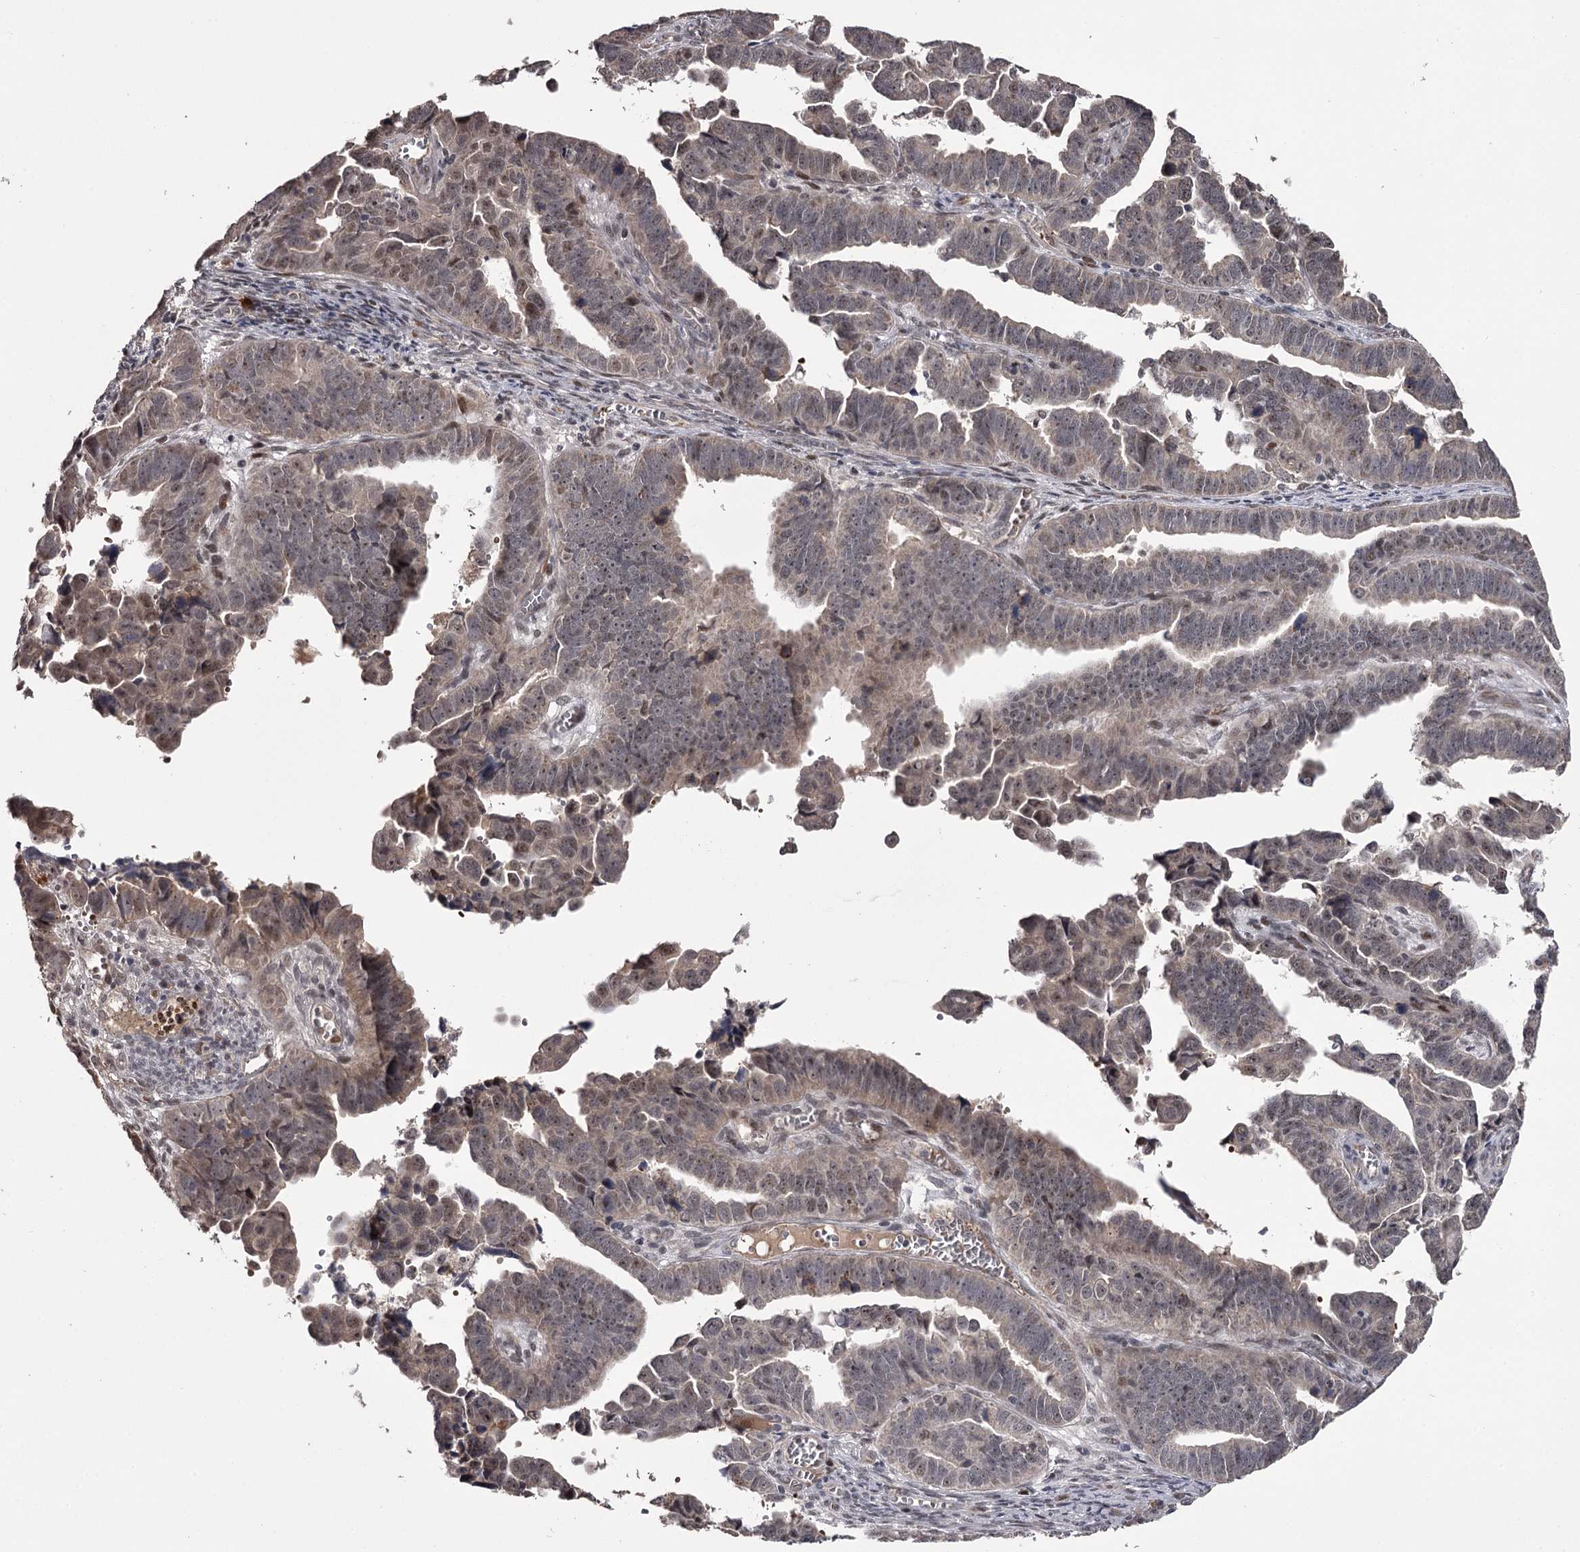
{"staining": {"intensity": "weak", "quantity": "<25%", "location": "cytoplasmic/membranous,nuclear"}, "tissue": "endometrial cancer", "cell_type": "Tumor cells", "image_type": "cancer", "snomed": [{"axis": "morphology", "description": "Adenocarcinoma, NOS"}, {"axis": "topography", "description": "Endometrium"}], "caption": "Immunohistochemical staining of endometrial cancer (adenocarcinoma) shows no significant expression in tumor cells.", "gene": "RNF44", "patient": {"sex": "female", "age": 75}}